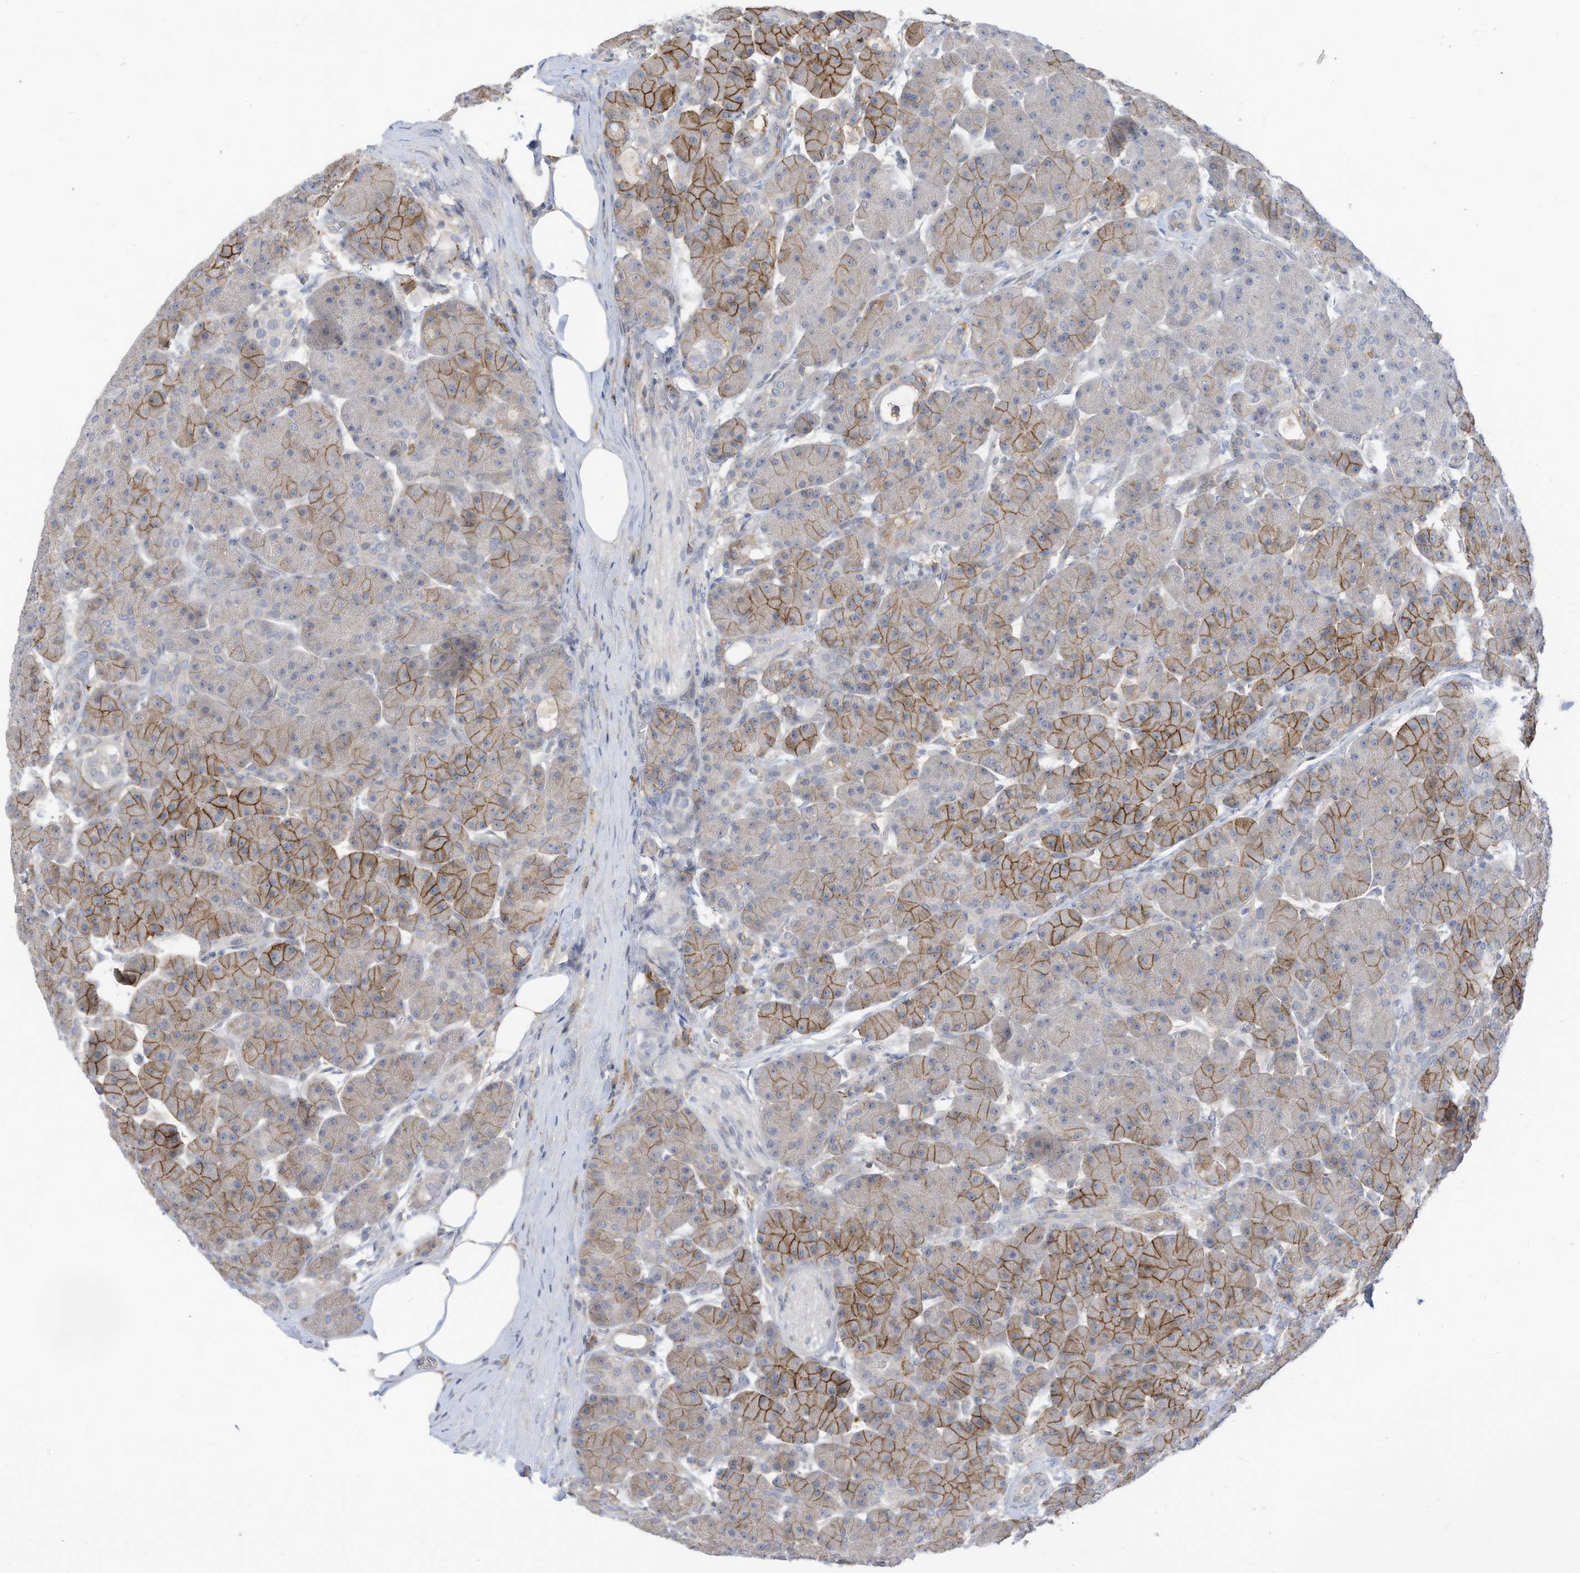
{"staining": {"intensity": "moderate", "quantity": "25%-75%", "location": "cytoplasmic/membranous"}, "tissue": "pancreas", "cell_type": "Exocrine glandular cells", "image_type": "normal", "snomed": [{"axis": "morphology", "description": "Normal tissue, NOS"}, {"axis": "topography", "description": "Pancreas"}], "caption": "The photomicrograph reveals a brown stain indicating the presence of a protein in the cytoplasmic/membranous of exocrine glandular cells in pancreas. (Stains: DAB (3,3'-diaminobenzidine) in brown, nuclei in blue, Microscopy: brightfield microscopy at high magnification).", "gene": "SLC1A5", "patient": {"sex": "male", "age": 63}}